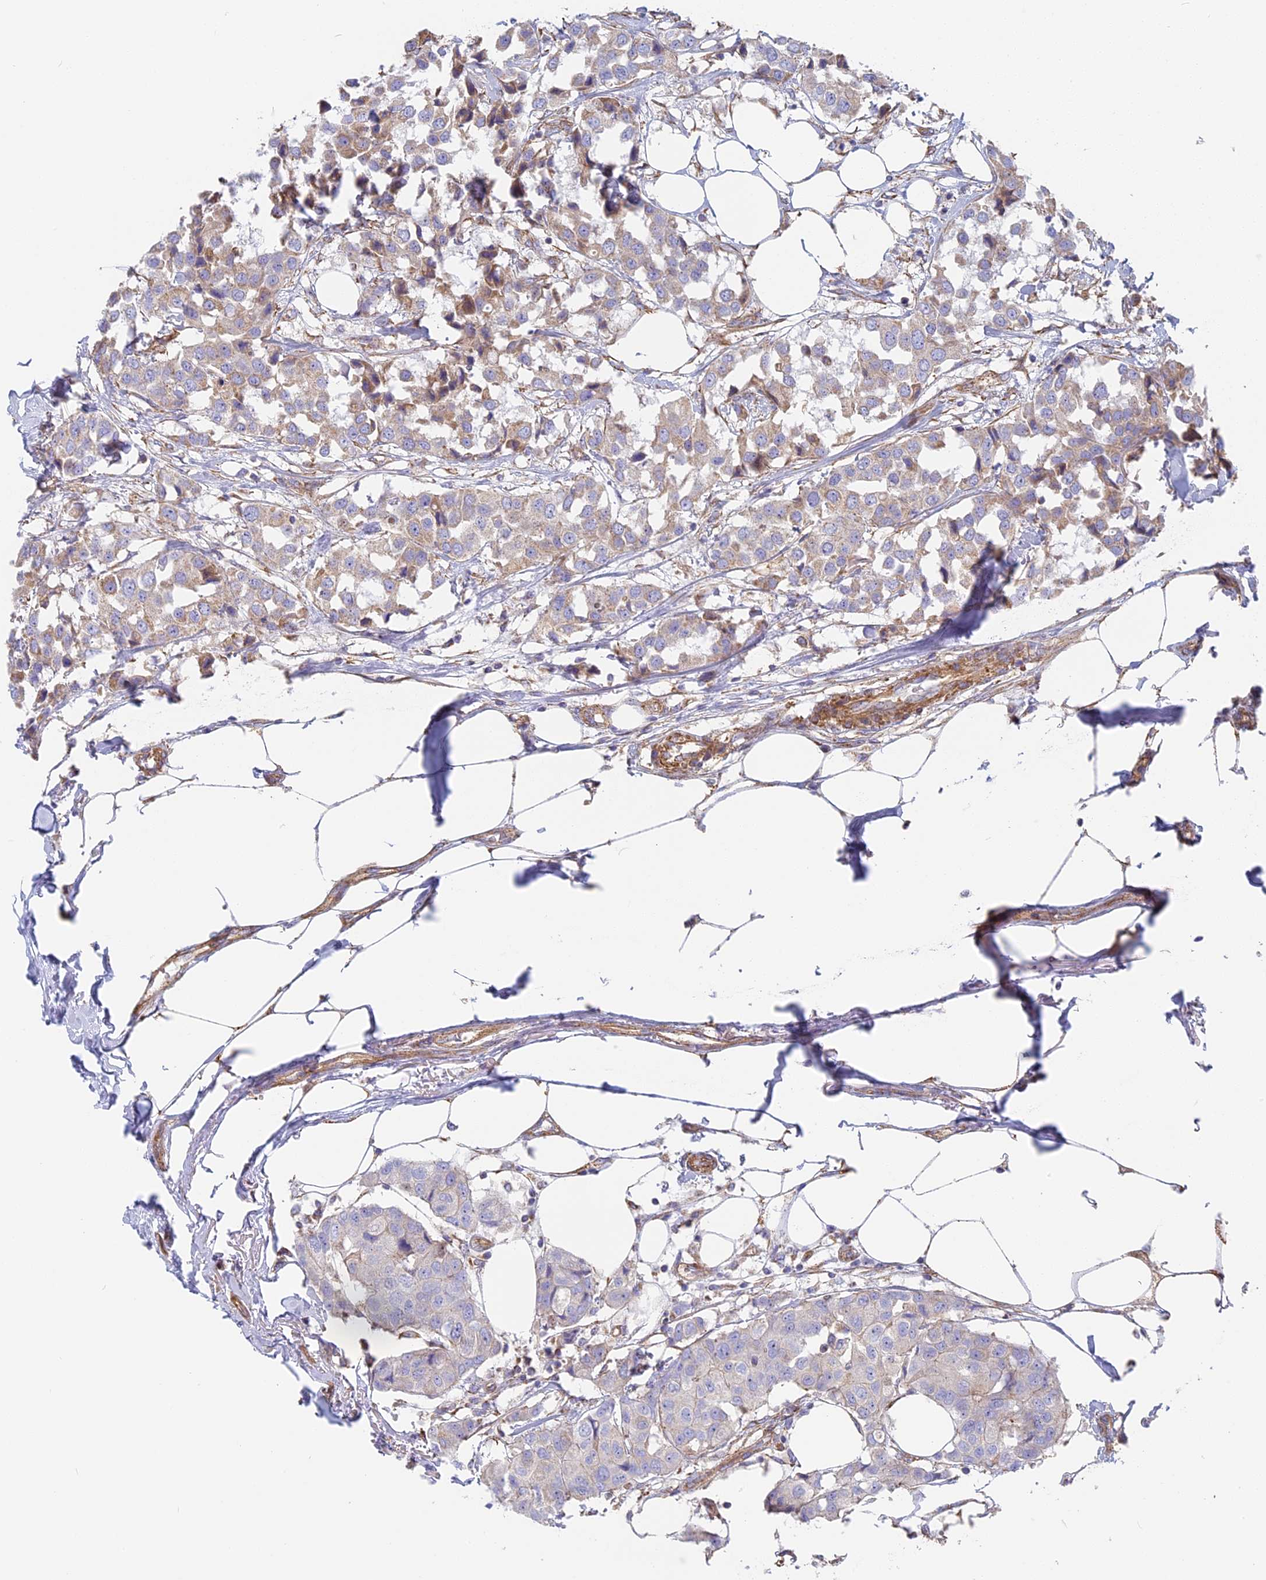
{"staining": {"intensity": "weak", "quantity": "<25%", "location": "cytoplasmic/membranous"}, "tissue": "breast cancer", "cell_type": "Tumor cells", "image_type": "cancer", "snomed": [{"axis": "morphology", "description": "Duct carcinoma"}, {"axis": "topography", "description": "Breast"}], "caption": "This is an immunohistochemistry micrograph of breast cancer (invasive ductal carcinoma). There is no expression in tumor cells.", "gene": "DDA1", "patient": {"sex": "female", "age": 80}}